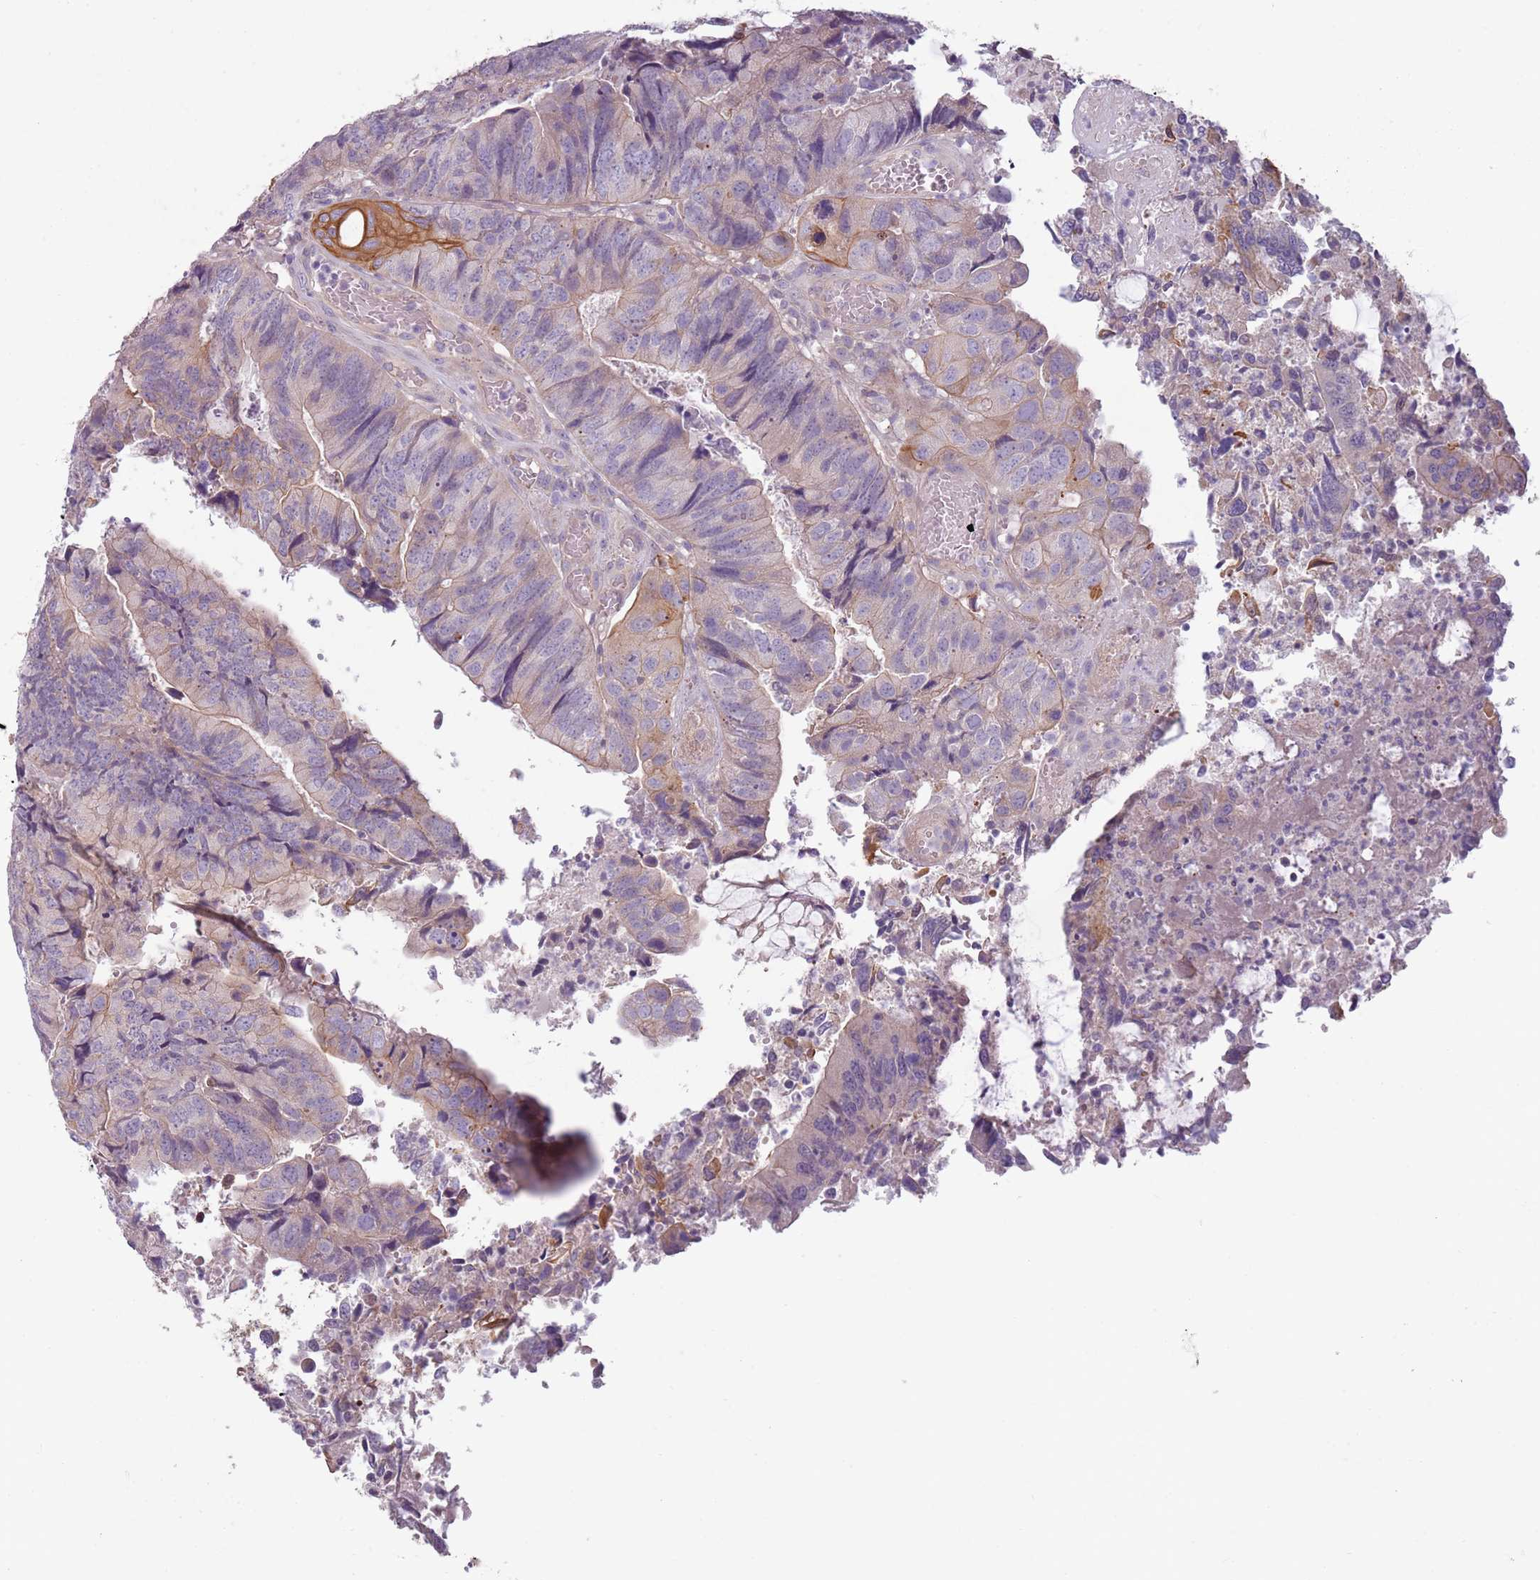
{"staining": {"intensity": "moderate", "quantity": "<25%", "location": "cytoplasmic/membranous"}, "tissue": "colorectal cancer", "cell_type": "Tumor cells", "image_type": "cancer", "snomed": [{"axis": "morphology", "description": "Adenocarcinoma, NOS"}, {"axis": "topography", "description": "Colon"}], "caption": "This photomicrograph displays immunohistochemistry staining of human colorectal cancer, with low moderate cytoplasmic/membranous staining in approximately <25% of tumor cells.", "gene": "TLCD2", "patient": {"sex": "female", "age": 67}}